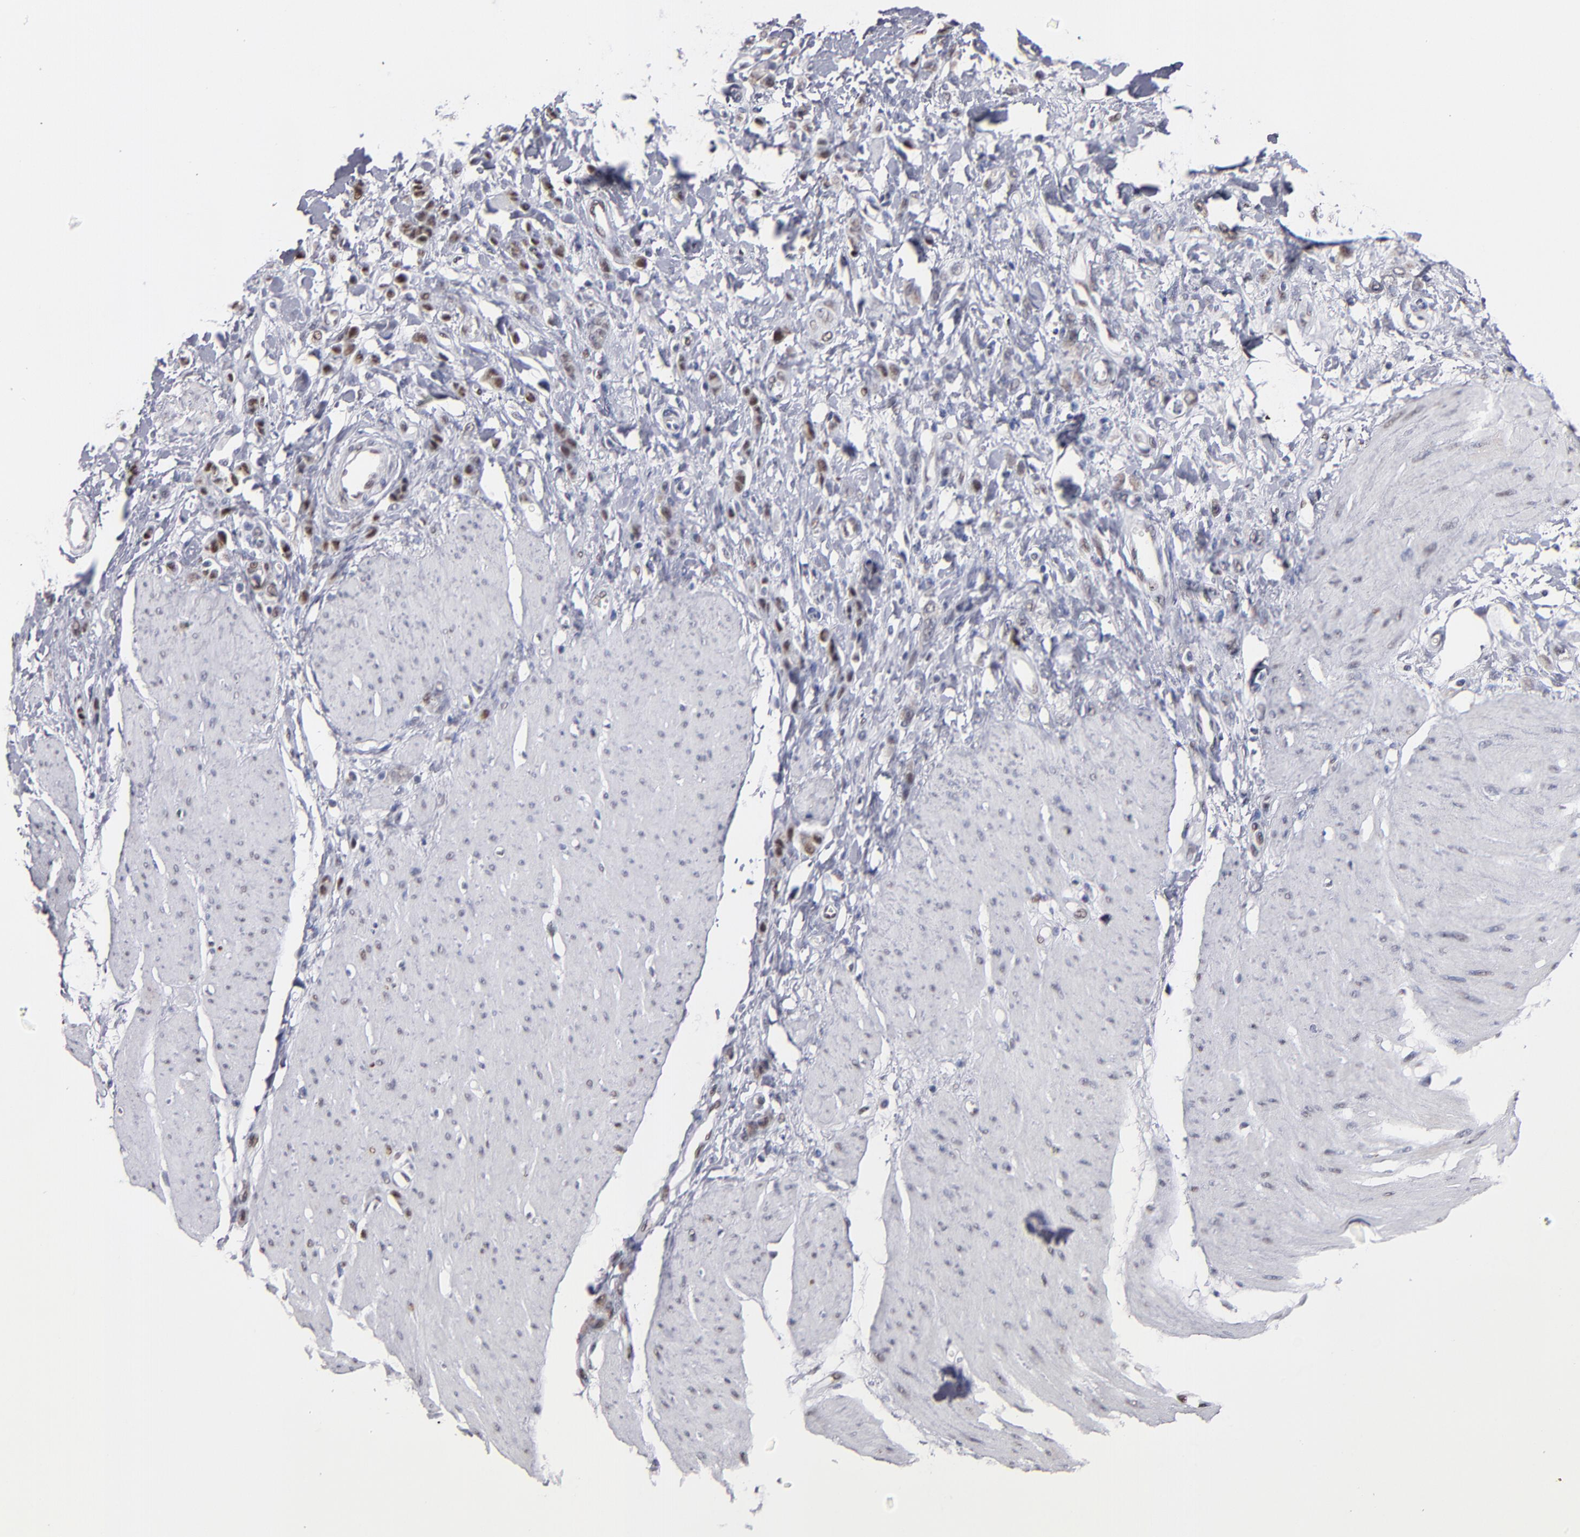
{"staining": {"intensity": "weak", "quantity": "25%-75%", "location": "nuclear"}, "tissue": "stomach cancer", "cell_type": "Tumor cells", "image_type": "cancer", "snomed": [{"axis": "morphology", "description": "Normal tissue, NOS"}, {"axis": "morphology", "description": "Adenocarcinoma, NOS"}, {"axis": "topography", "description": "Stomach"}], "caption": "Stomach adenocarcinoma stained with immunohistochemistry displays weak nuclear positivity in about 25%-75% of tumor cells.", "gene": "MN1", "patient": {"sex": "male", "age": 82}}